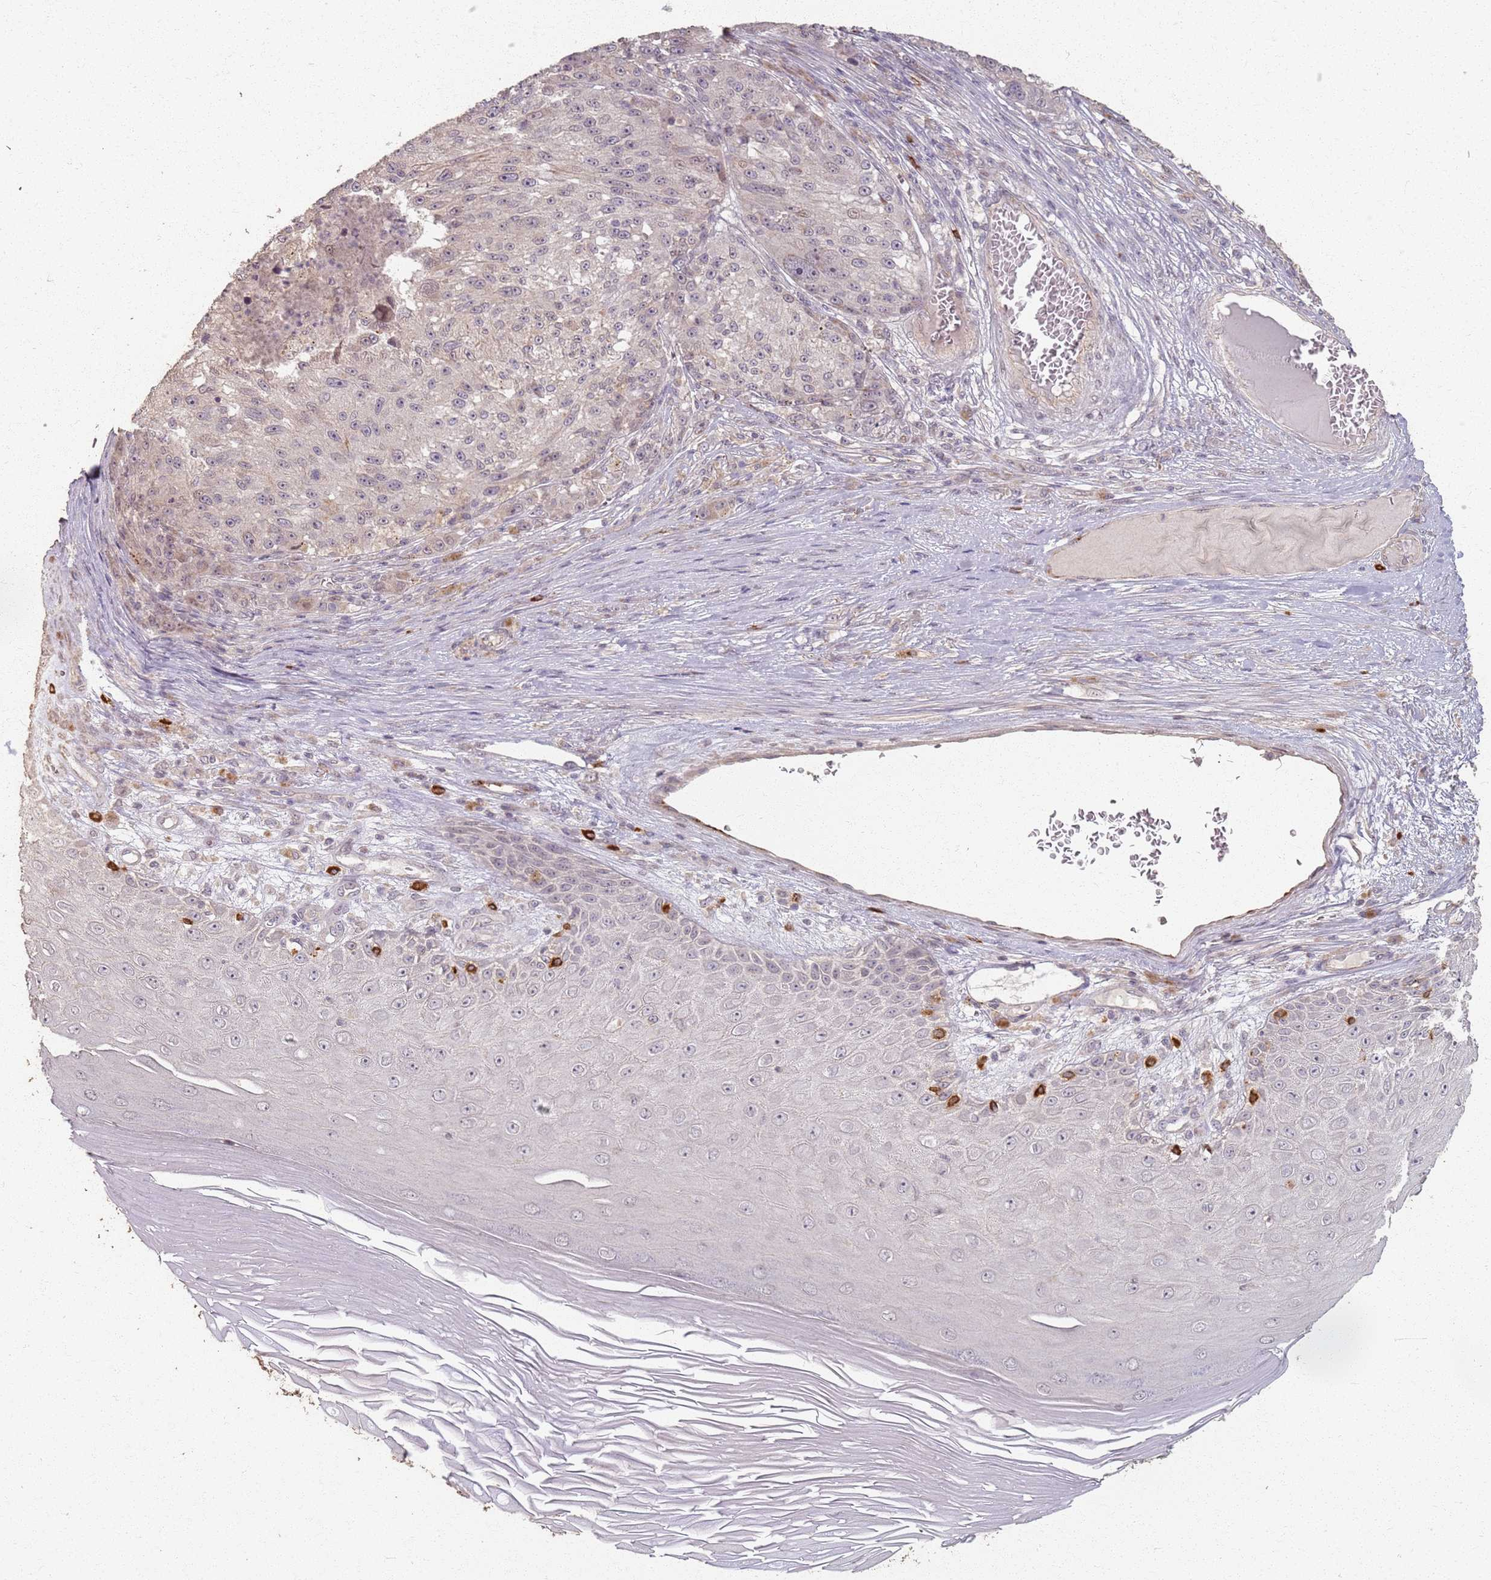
{"staining": {"intensity": "negative", "quantity": "none", "location": "none"}, "tissue": "melanoma", "cell_type": "Tumor cells", "image_type": "cancer", "snomed": [{"axis": "morphology", "description": "Malignant melanoma, NOS"}, {"axis": "topography", "description": "Skin"}], "caption": "Tumor cells are negative for brown protein staining in malignant melanoma.", "gene": "CCDC168", "patient": {"sex": "male", "age": 53}}